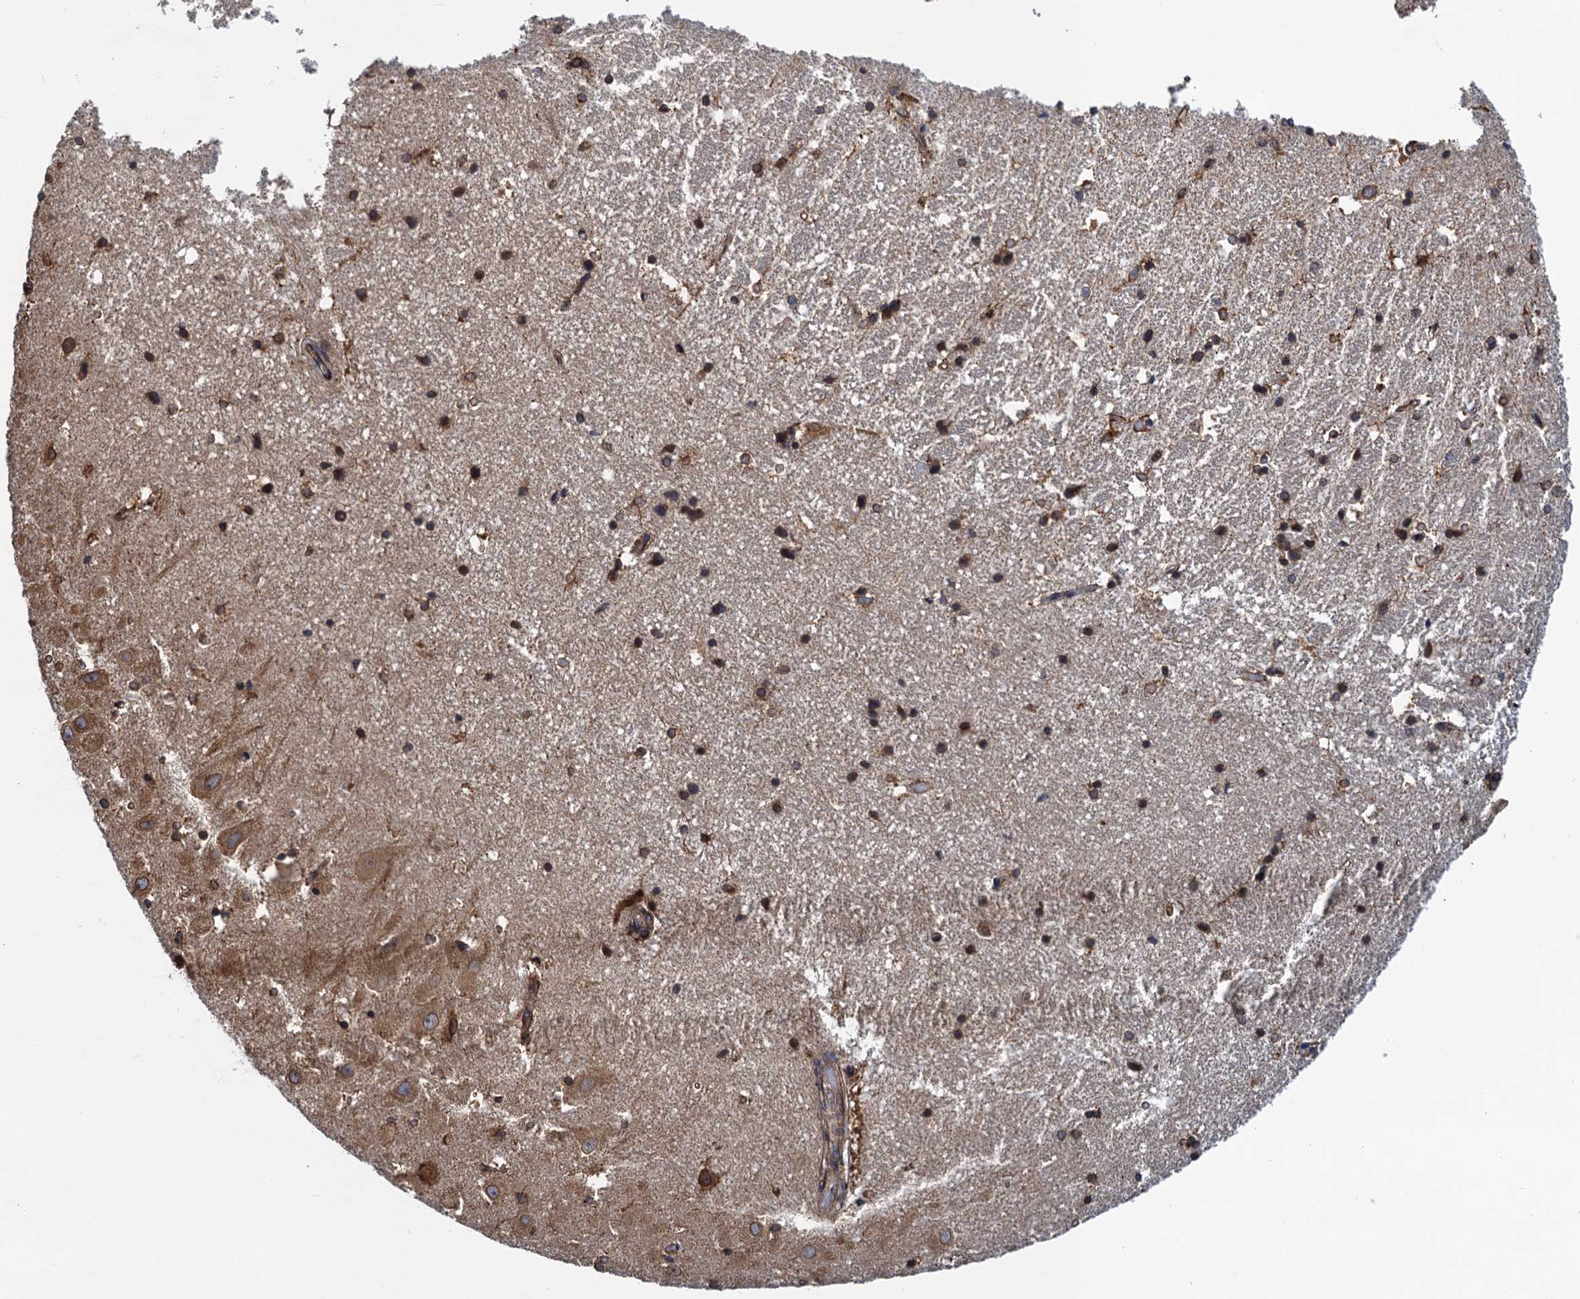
{"staining": {"intensity": "moderate", "quantity": "25%-75%", "location": "cytoplasmic/membranous"}, "tissue": "hippocampus", "cell_type": "Glial cells", "image_type": "normal", "snomed": [{"axis": "morphology", "description": "Normal tissue, NOS"}, {"axis": "topography", "description": "Hippocampus"}], "caption": "Protein positivity by immunohistochemistry (IHC) reveals moderate cytoplasmic/membranous expression in approximately 25%-75% of glial cells in unremarkable hippocampus. Nuclei are stained in blue.", "gene": "ARMC5", "patient": {"sex": "female", "age": 52}}